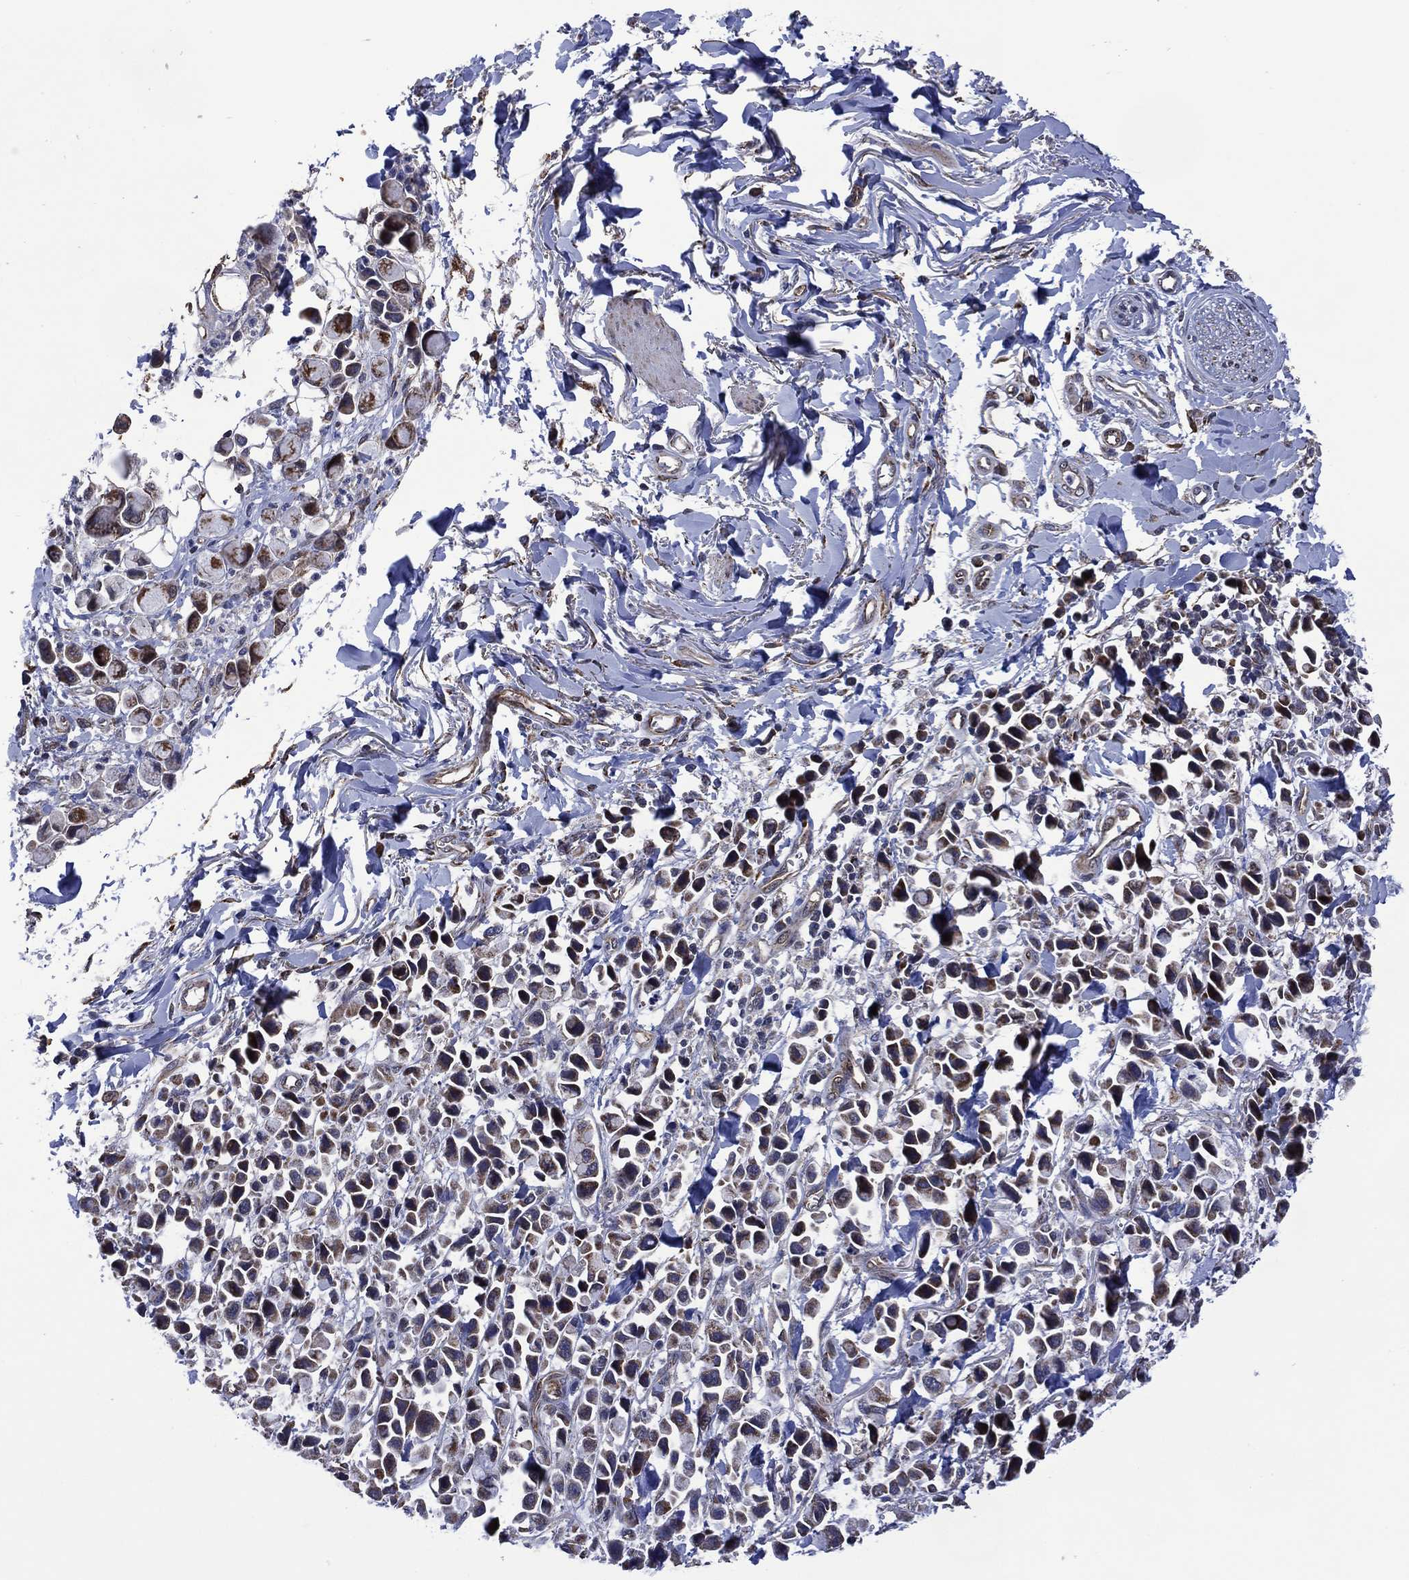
{"staining": {"intensity": "negative", "quantity": "none", "location": "none"}, "tissue": "stomach cancer", "cell_type": "Tumor cells", "image_type": "cancer", "snomed": [{"axis": "morphology", "description": "Adenocarcinoma, NOS"}, {"axis": "topography", "description": "Stomach"}], "caption": "Immunohistochemistry photomicrograph of stomach cancer stained for a protein (brown), which exhibits no staining in tumor cells.", "gene": "HTD2", "patient": {"sex": "female", "age": 81}}